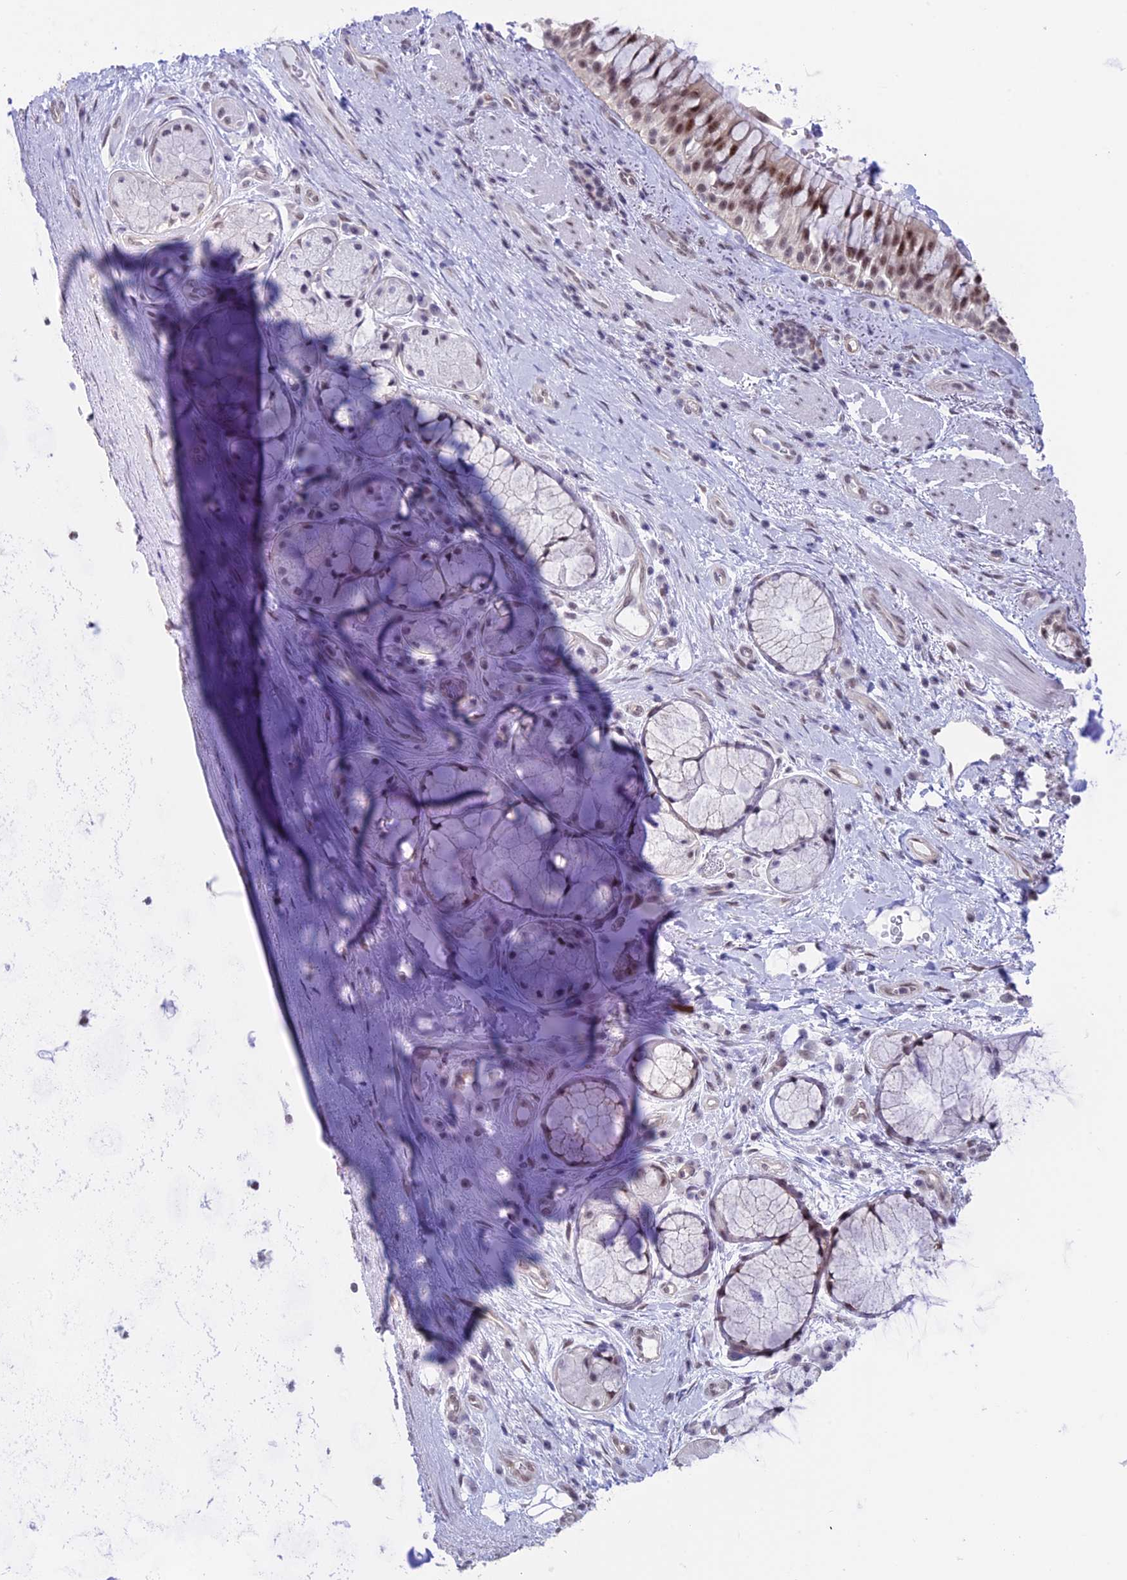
{"staining": {"intensity": "negative", "quantity": "none", "location": "none"}, "tissue": "adipose tissue", "cell_type": "Adipocytes", "image_type": "normal", "snomed": [{"axis": "morphology", "description": "Normal tissue, NOS"}, {"axis": "morphology", "description": "Squamous cell carcinoma, NOS"}, {"axis": "topography", "description": "Bronchus"}, {"axis": "topography", "description": "Lung"}], "caption": "Immunohistochemistry of benign human adipose tissue shows no staining in adipocytes.", "gene": "SRSF5", "patient": {"sex": "male", "age": 64}}